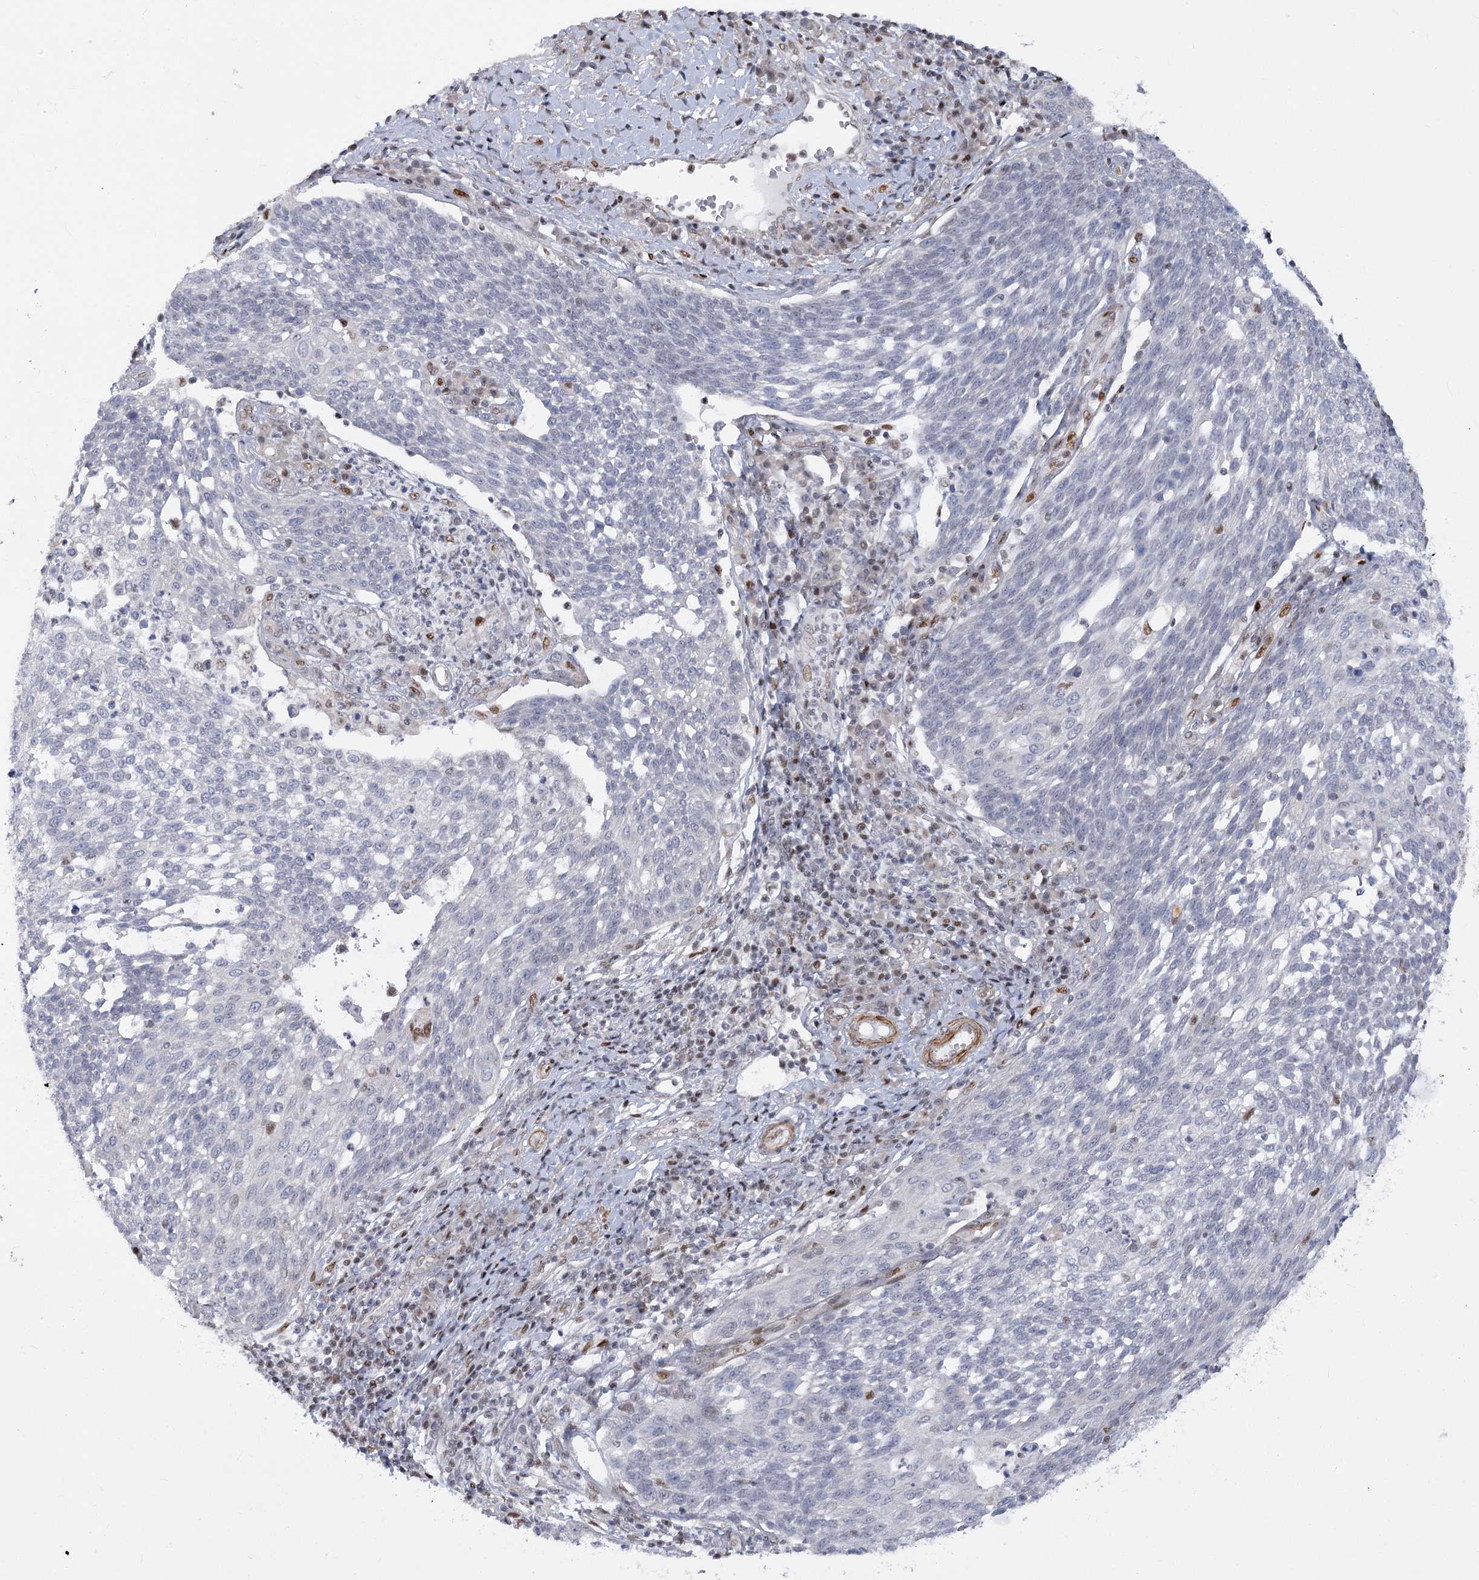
{"staining": {"intensity": "negative", "quantity": "none", "location": "none"}, "tissue": "cervical cancer", "cell_type": "Tumor cells", "image_type": "cancer", "snomed": [{"axis": "morphology", "description": "Squamous cell carcinoma, NOS"}, {"axis": "topography", "description": "Cervix"}], "caption": "This is a histopathology image of IHC staining of cervical cancer, which shows no expression in tumor cells.", "gene": "ARSI", "patient": {"sex": "female", "age": 34}}